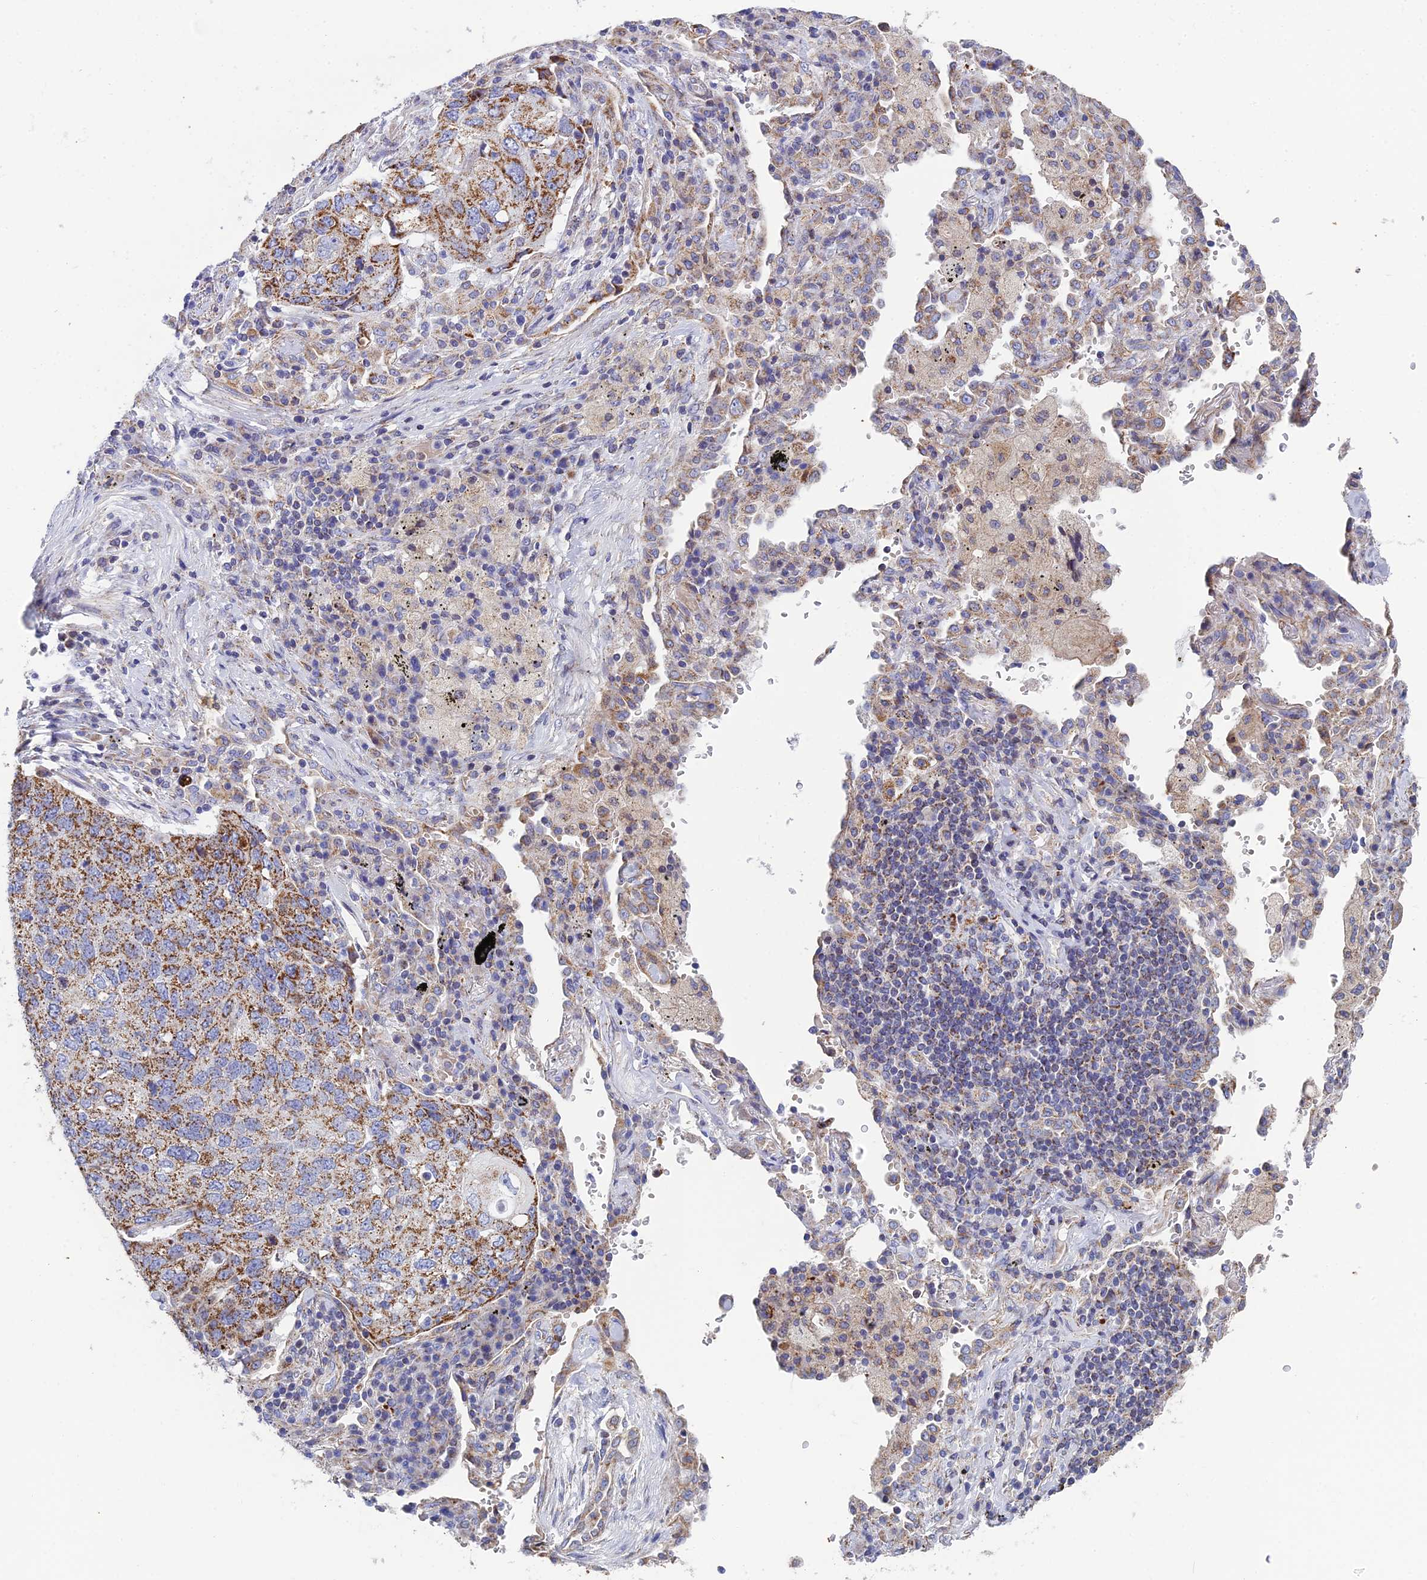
{"staining": {"intensity": "moderate", "quantity": ">75%", "location": "cytoplasmic/membranous"}, "tissue": "lung cancer", "cell_type": "Tumor cells", "image_type": "cancer", "snomed": [{"axis": "morphology", "description": "Squamous cell carcinoma, NOS"}, {"axis": "topography", "description": "Lung"}], "caption": "Protein expression analysis of human lung cancer reveals moderate cytoplasmic/membranous positivity in about >75% of tumor cells. Using DAB (brown) and hematoxylin (blue) stains, captured at high magnification using brightfield microscopy.", "gene": "CSPG4", "patient": {"sex": "female", "age": 63}}